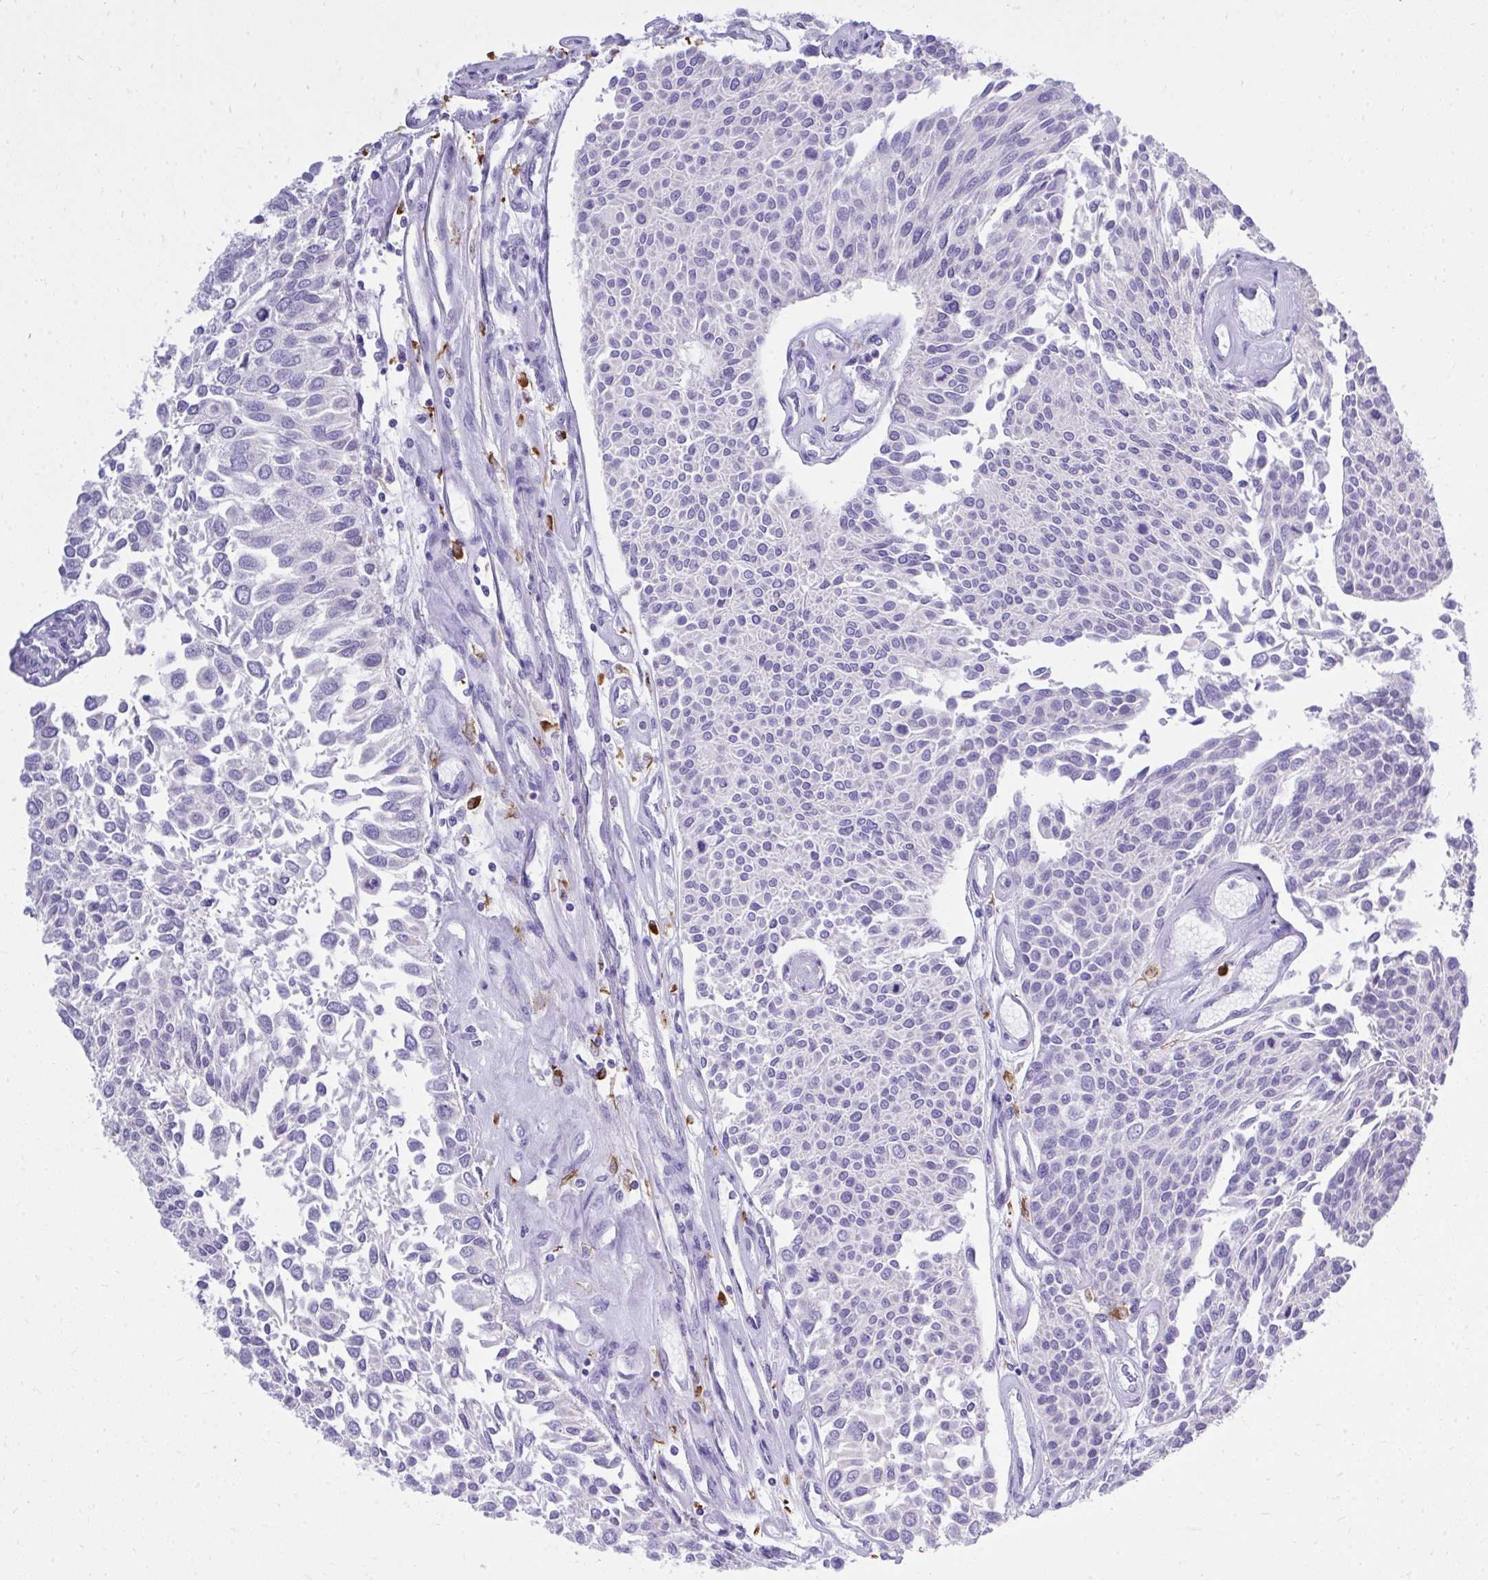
{"staining": {"intensity": "negative", "quantity": "none", "location": "none"}, "tissue": "urothelial cancer", "cell_type": "Tumor cells", "image_type": "cancer", "snomed": [{"axis": "morphology", "description": "Urothelial carcinoma, NOS"}, {"axis": "topography", "description": "Urinary bladder"}], "caption": "Photomicrograph shows no significant protein staining in tumor cells of urothelial cancer.", "gene": "PSD", "patient": {"sex": "male", "age": 55}}